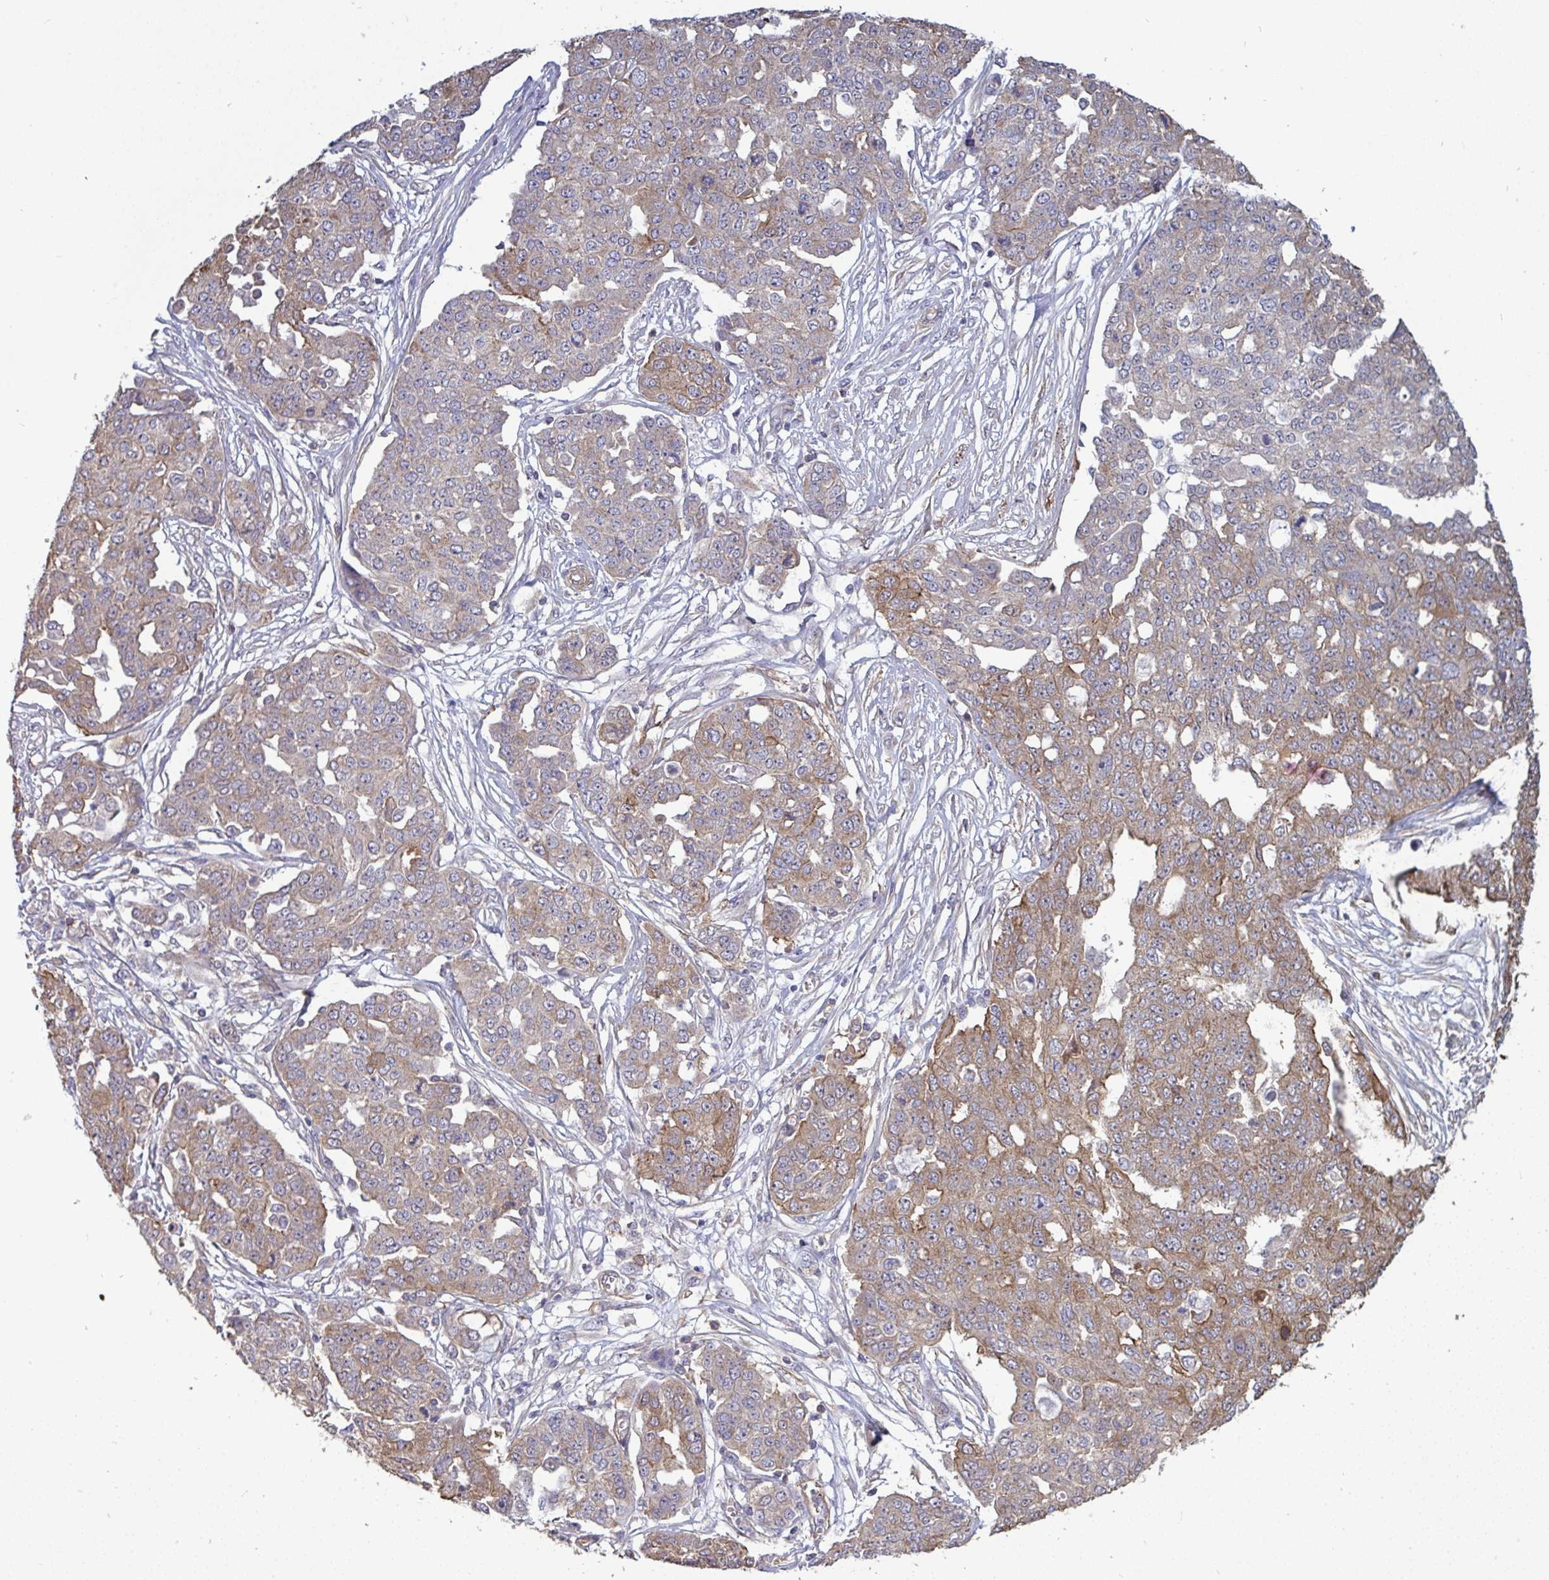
{"staining": {"intensity": "weak", "quantity": "25%-75%", "location": "cytoplasmic/membranous"}, "tissue": "ovarian cancer", "cell_type": "Tumor cells", "image_type": "cancer", "snomed": [{"axis": "morphology", "description": "Cystadenocarcinoma, serous, NOS"}, {"axis": "topography", "description": "Soft tissue"}, {"axis": "topography", "description": "Ovary"}], "caption": "This image displays immunohistochemistry staining of ovarian serous cystadenocarcinoma, with low weak cytoplasmic/membranous positivity in about 25%-75% of tumor cells.", "gene": "ISCU", "patient": {"sex": "female", "age": 57}}